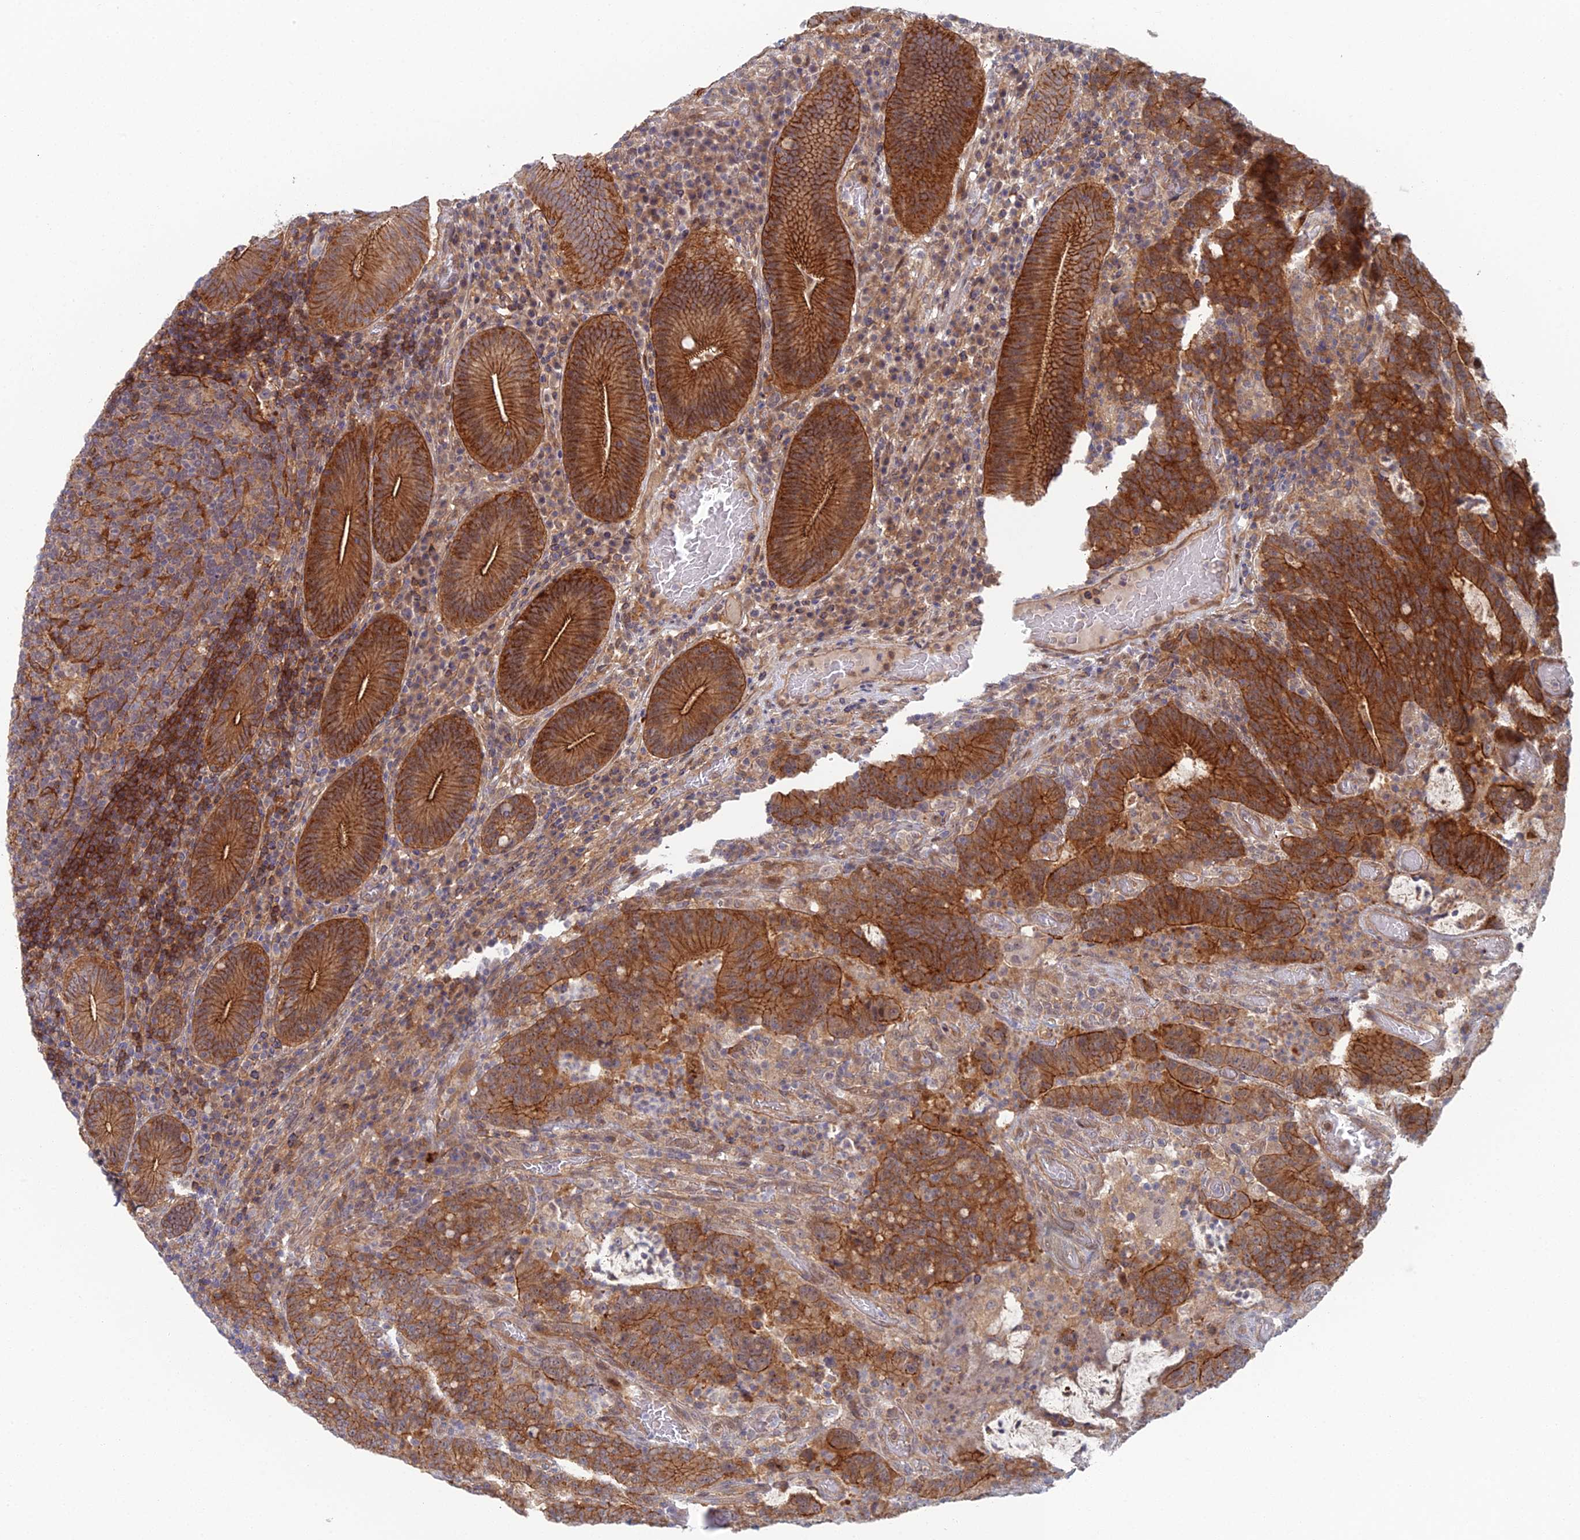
{"staining": {"intensity": "strong", "quantity": ">75%", "location": "cytoplasmic/membranous"}, "tissue": "colorectal cancer", "cell_type": "Tumor cells", "image_type": "cancer", "snomed": [{"axis": "morphology", "description": "Normal tissue, NOS"}, {"axis": "morphology", "description": "Adenocarcinoma, NOS"}, {"axis": "topography", "description": "Colon"}], "caption": "Brown immunohistochemical staining in colorectal adenocarcinoma displays strong cytoplasmic/membranous staining in about >75% of tumor cells.", "gene": "ABHD1", "patient": {"sex": "female", "age": 75}}